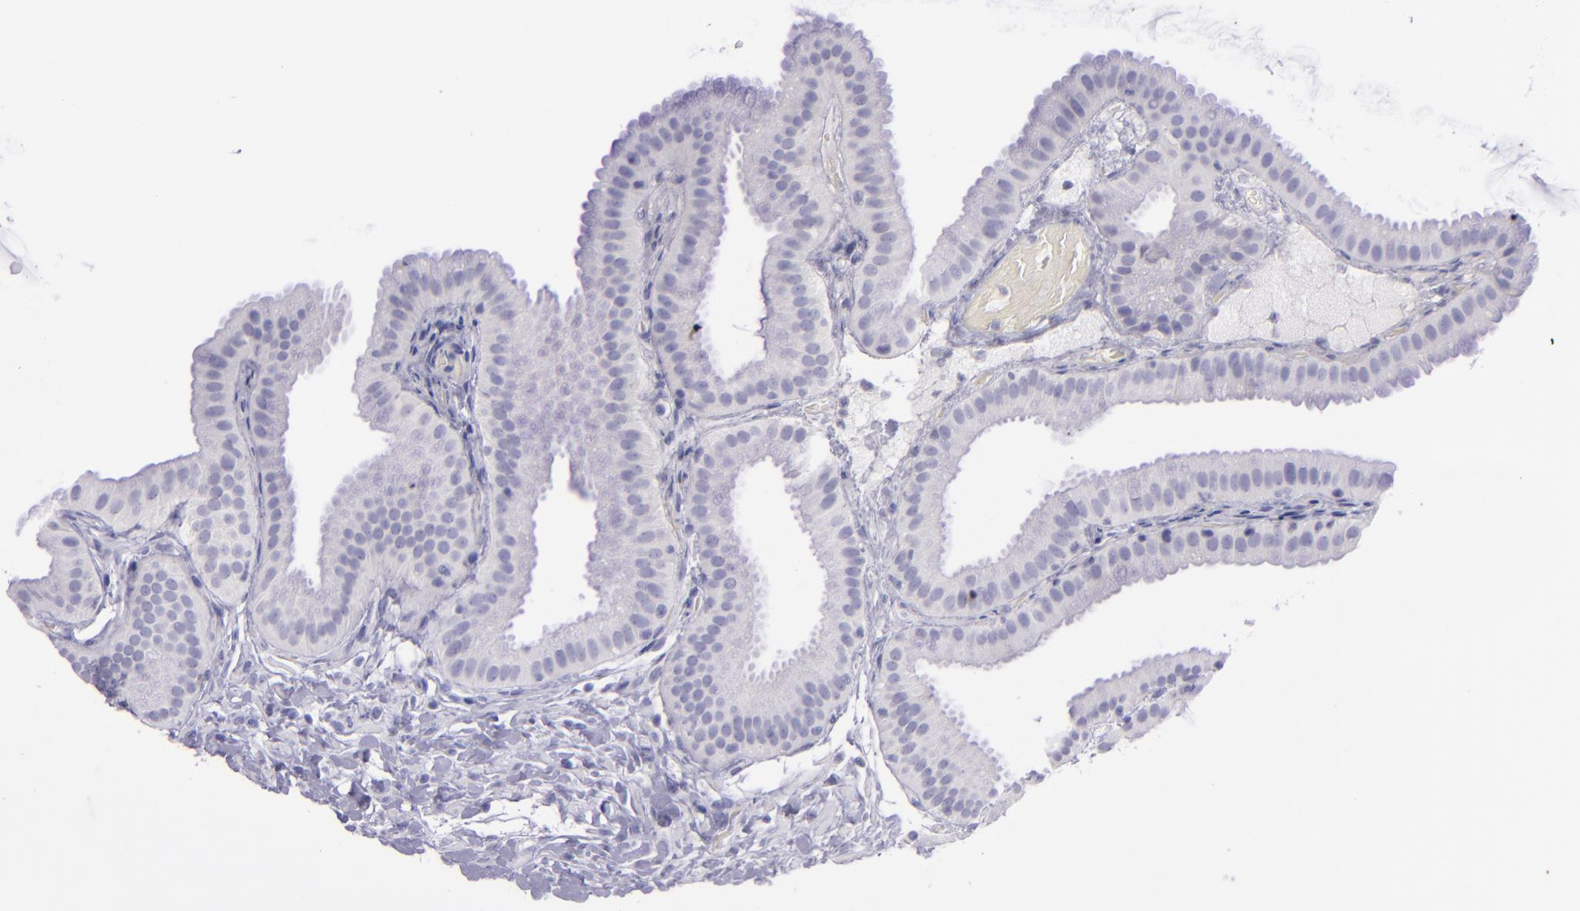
{"staining": {"intensity": "negative", "quantity": "none", "location": "none"}, "tissue": "gallbladder", "cell_type": "Glandular cells", "image_type": "normal", "snomed": [{"axis": "morphology", "description": "Normal tissue, NOS"}, {"axis": "topography", "description": "Gallbladder"}], "caption": "Gallbladder stained for a protein using immunohistochemistry exhibits no positivity glandular cells.", "gene": "TNNT3", "patient": {"sex": "female", "age": 63}}